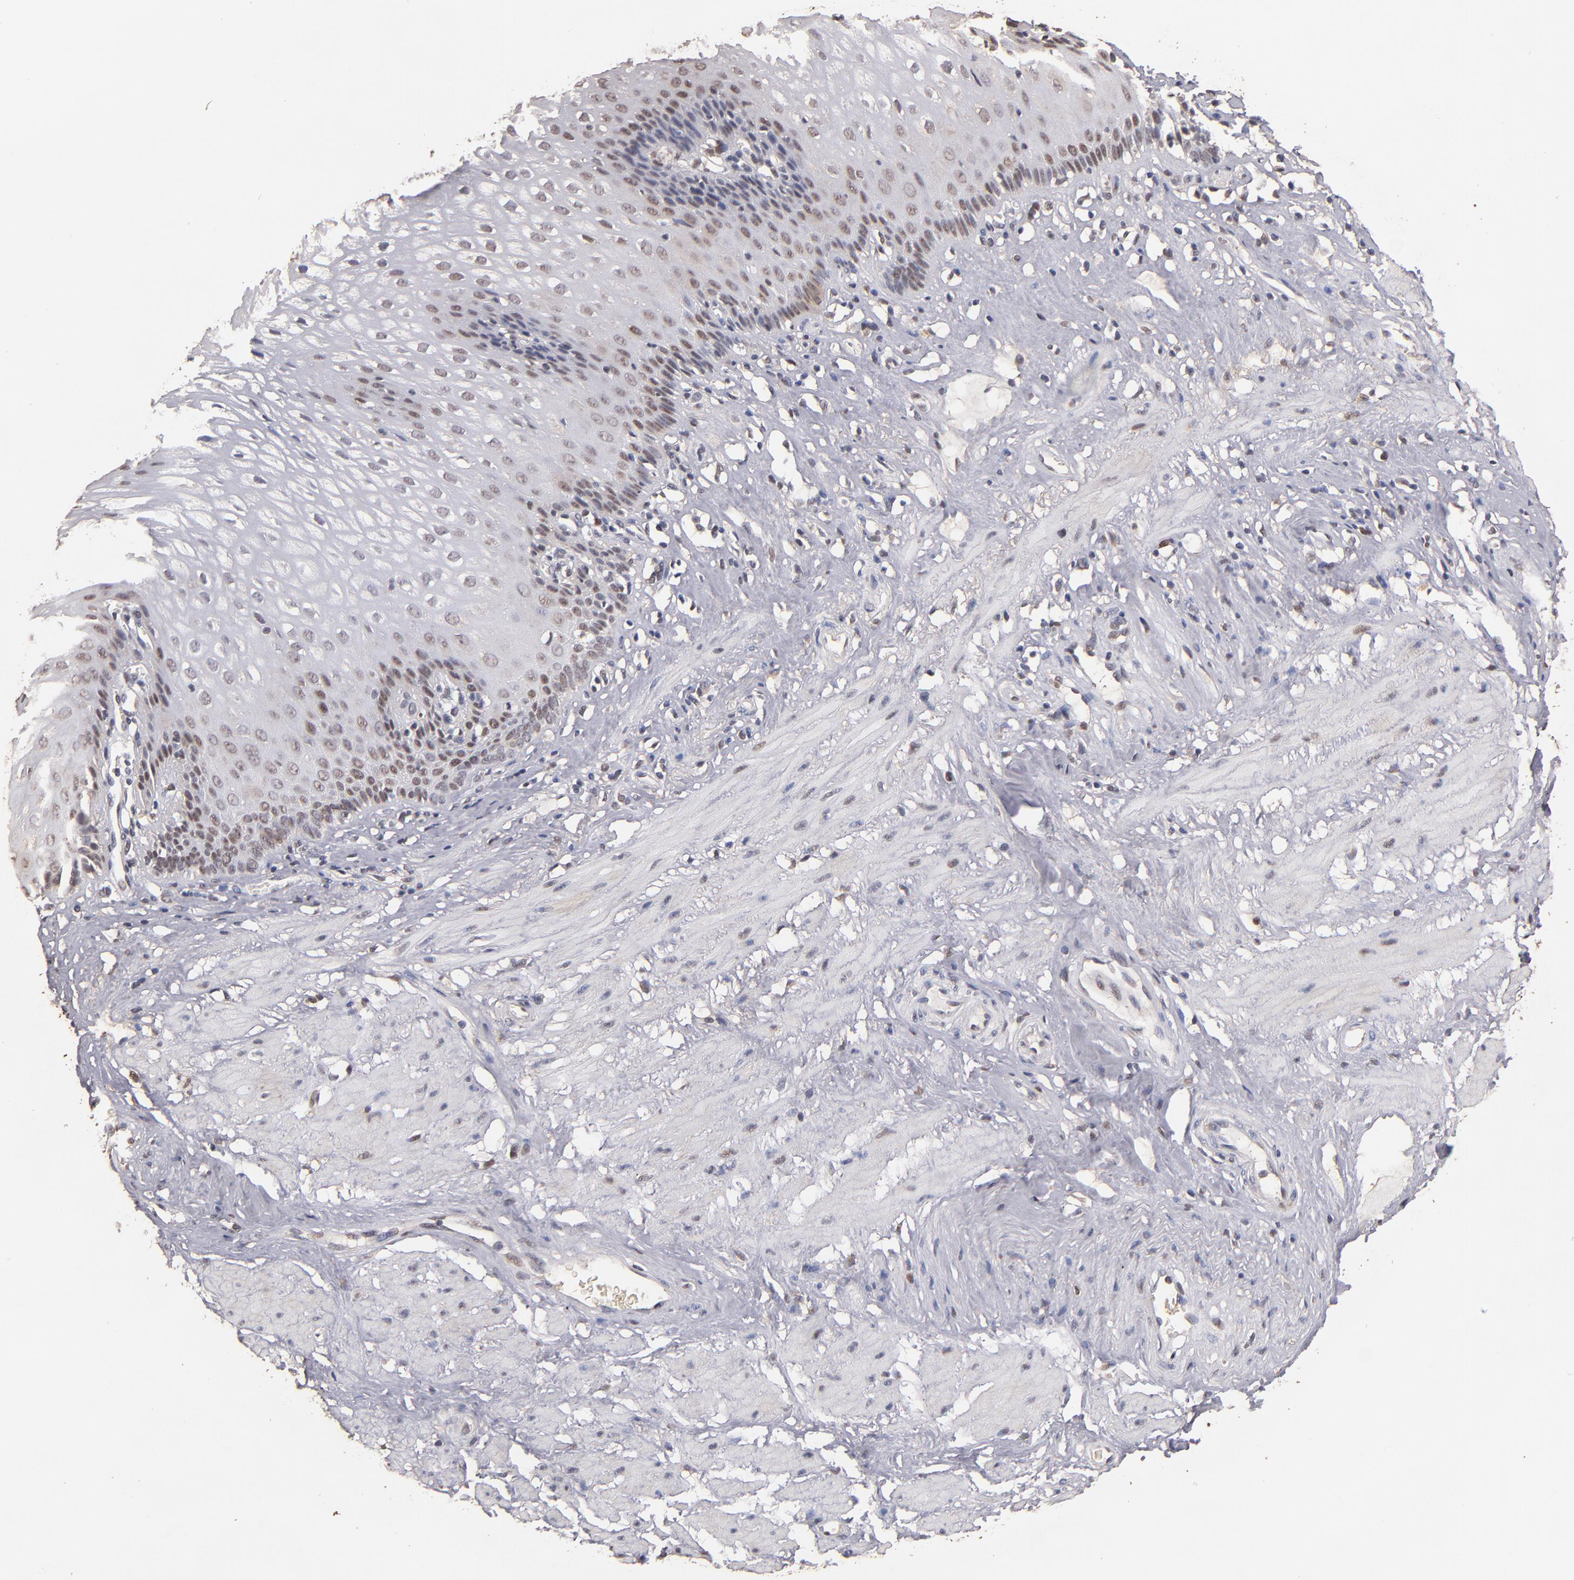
{"staining": {"intensity": "weak", "quantity": "25%-75%", "location": "nuclear"}, "tissue": "esophagus", "cell_type": "Squamous epithelial cells", "image_type": "normal", "snomed": [{"axis": "morphology", "description": "Normal tissue, NOS"}, {"axis": "topography", "description": "Esophagus"}], "caption": "Esophagus stained with immunohistochemistry displays weak nuclear staining in approximately 25%-75% of squamous epithelial cells.", "gene": "EAPP", "patient": {"sex": "female", "age": 70}}